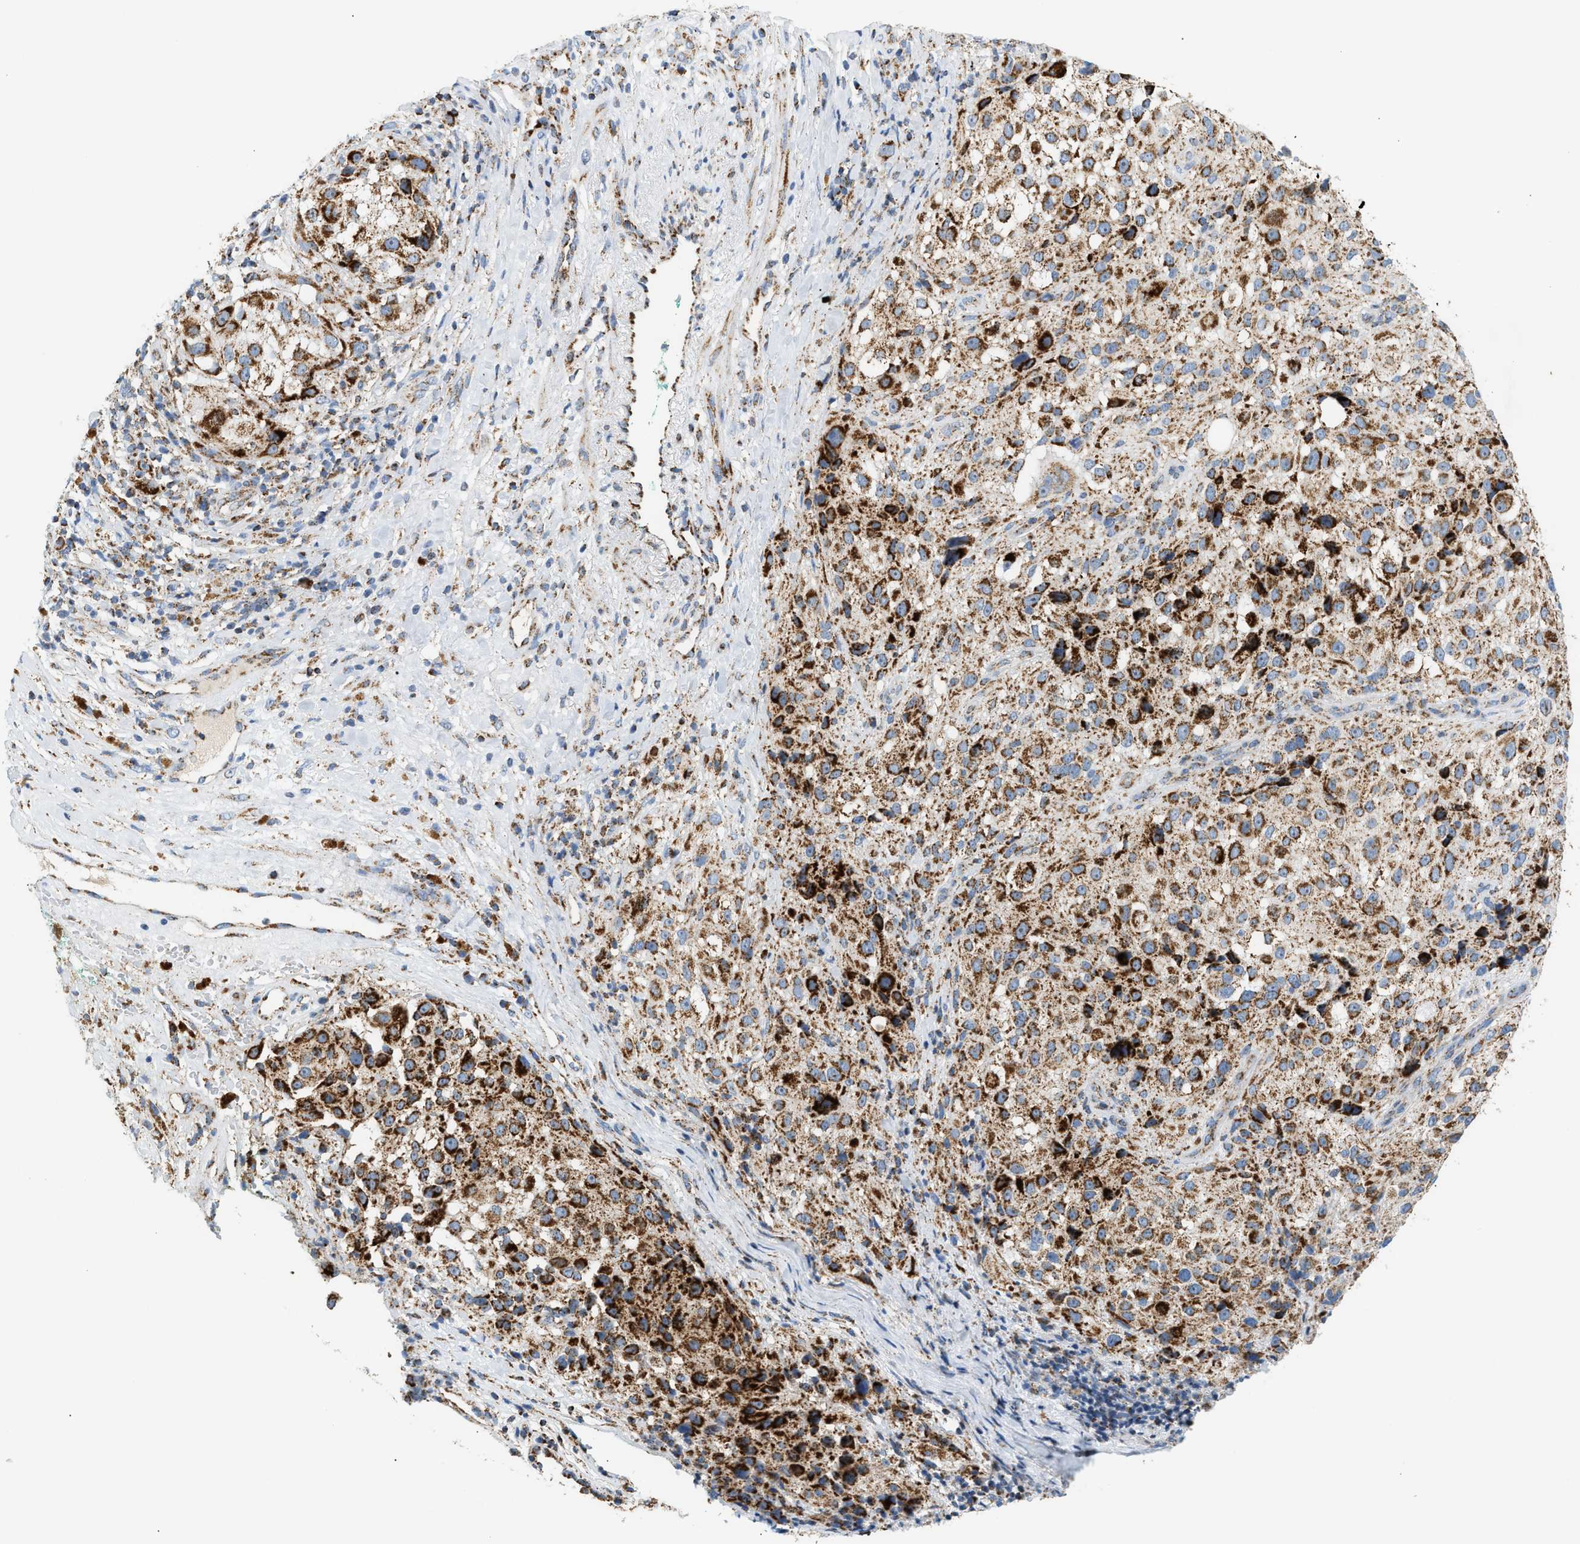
{"staining": {"intensity": "strong", "quantity": ">75%", "location": "cytoplasmic/membranous"}, "tissue": "melanoma", "cell_type": "Tumor cells", "image_type": "cancer", "snomed": [{"axis": "morphology", "description": "Necrosis, NOS"}, {"axis": "morphology", "description": "Malignant melanoma, NOS"}, {"axis": "topography", "description": "Skin"}], "caption": "Brown immunohistochemical staining in human melanoma exhibits strong cytoplasmic/membranous positivity in approximately >75% of tumor cells. The protein is shown in brown color, while the nuclei are stained blue.", "gene": "OGDH", "patient": {"sex": "female", "age": 87}}